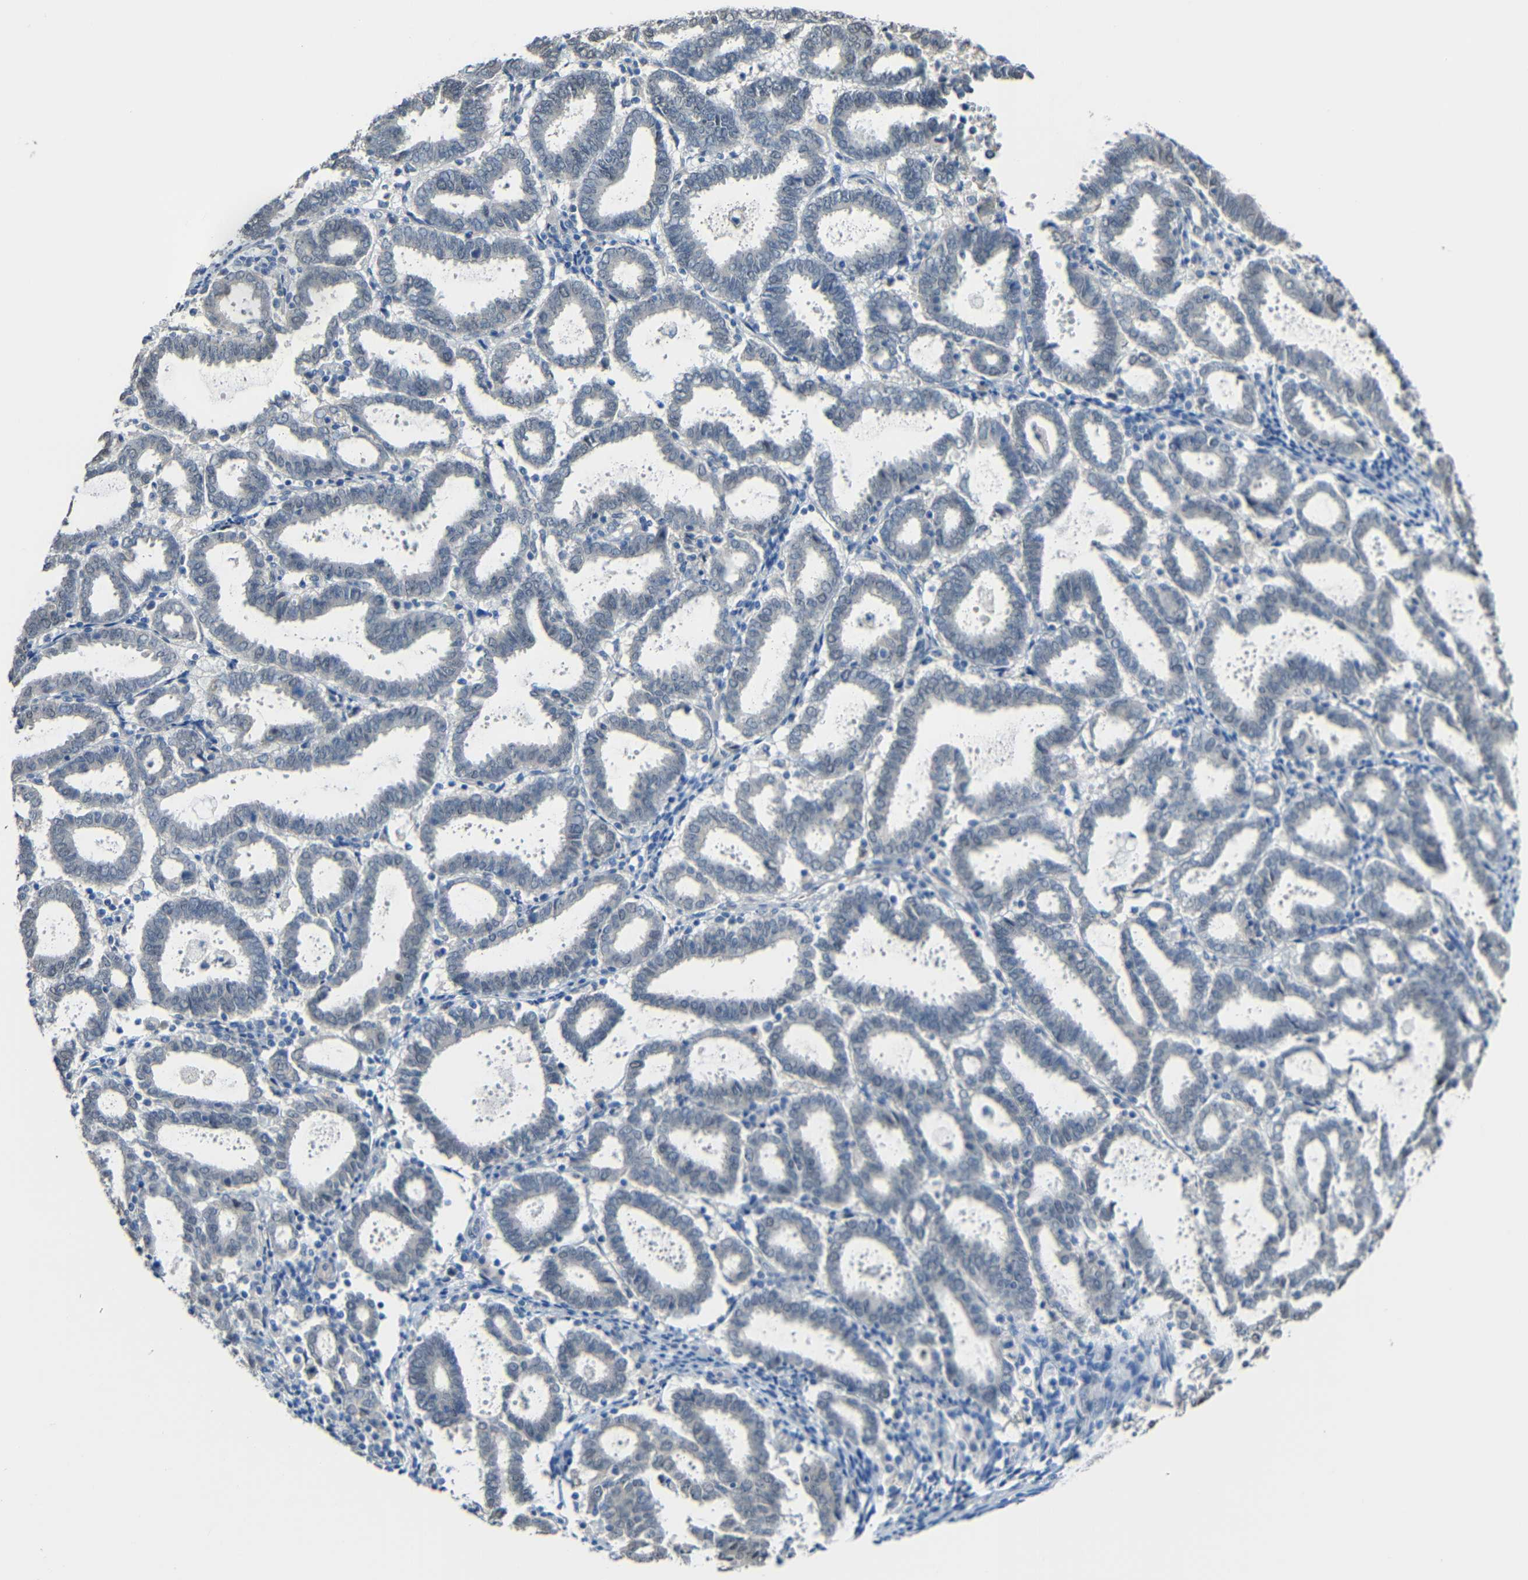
{"staining": {"intensity": "negative", "quantity": "none", "location": "none"}, "tissue": "endometrial cancer", "cell_type": "Tumor cells", "image_type": "cancer", "snomed": [{"axis": "morphology", "description": "Adenocarcinoma, NOS"}, {"axis": "topography", "description": "Uterus"}], "caption": "A high-resolution histopathology image shows IHC staining of endometrial adenocarcinoma, which demonstrates no significant positivity in tumor cells. Nuclei are stained in blue.", "gene": "STBD1", "patient": {"sex": "female", "age": 83}}